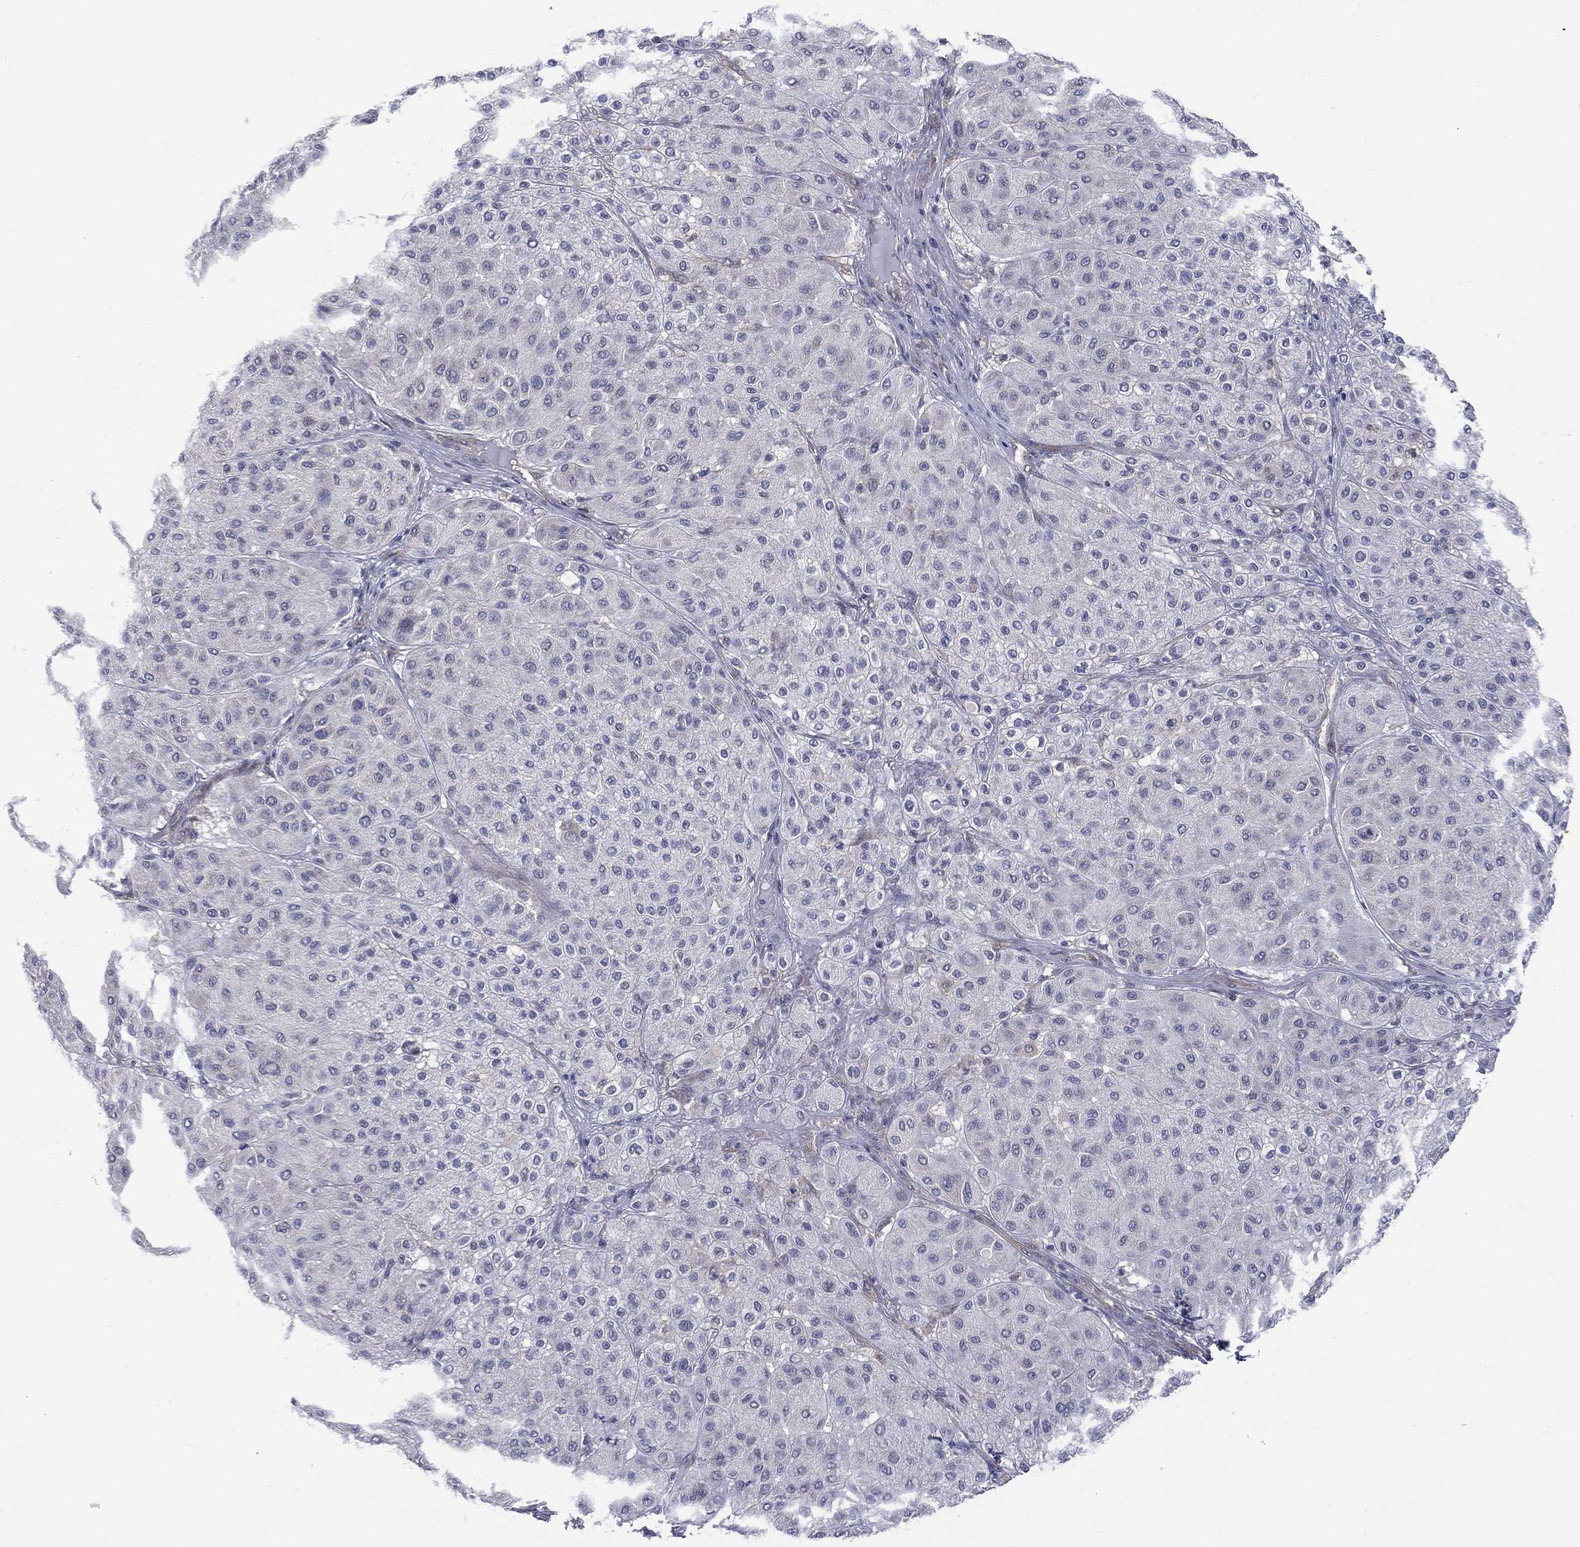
{"staining": {"intensity": "negative", "quantity": "none", "location": "none"}, "tissue": "melanoma", "cell_type": "Tumor cells", "image_type": "cancer", "snomed": [{"axis": "morphology", "description": "Malignant melanoma, Metastatic site"}, {"axis": "topography", "description": "Smooth muscle"}], "caption": "Protein analysis of melanoma demonstrates no significant staining in tumor cells.", "gene": "DLG4", "patient": {"sex": "male", "age": 41}}